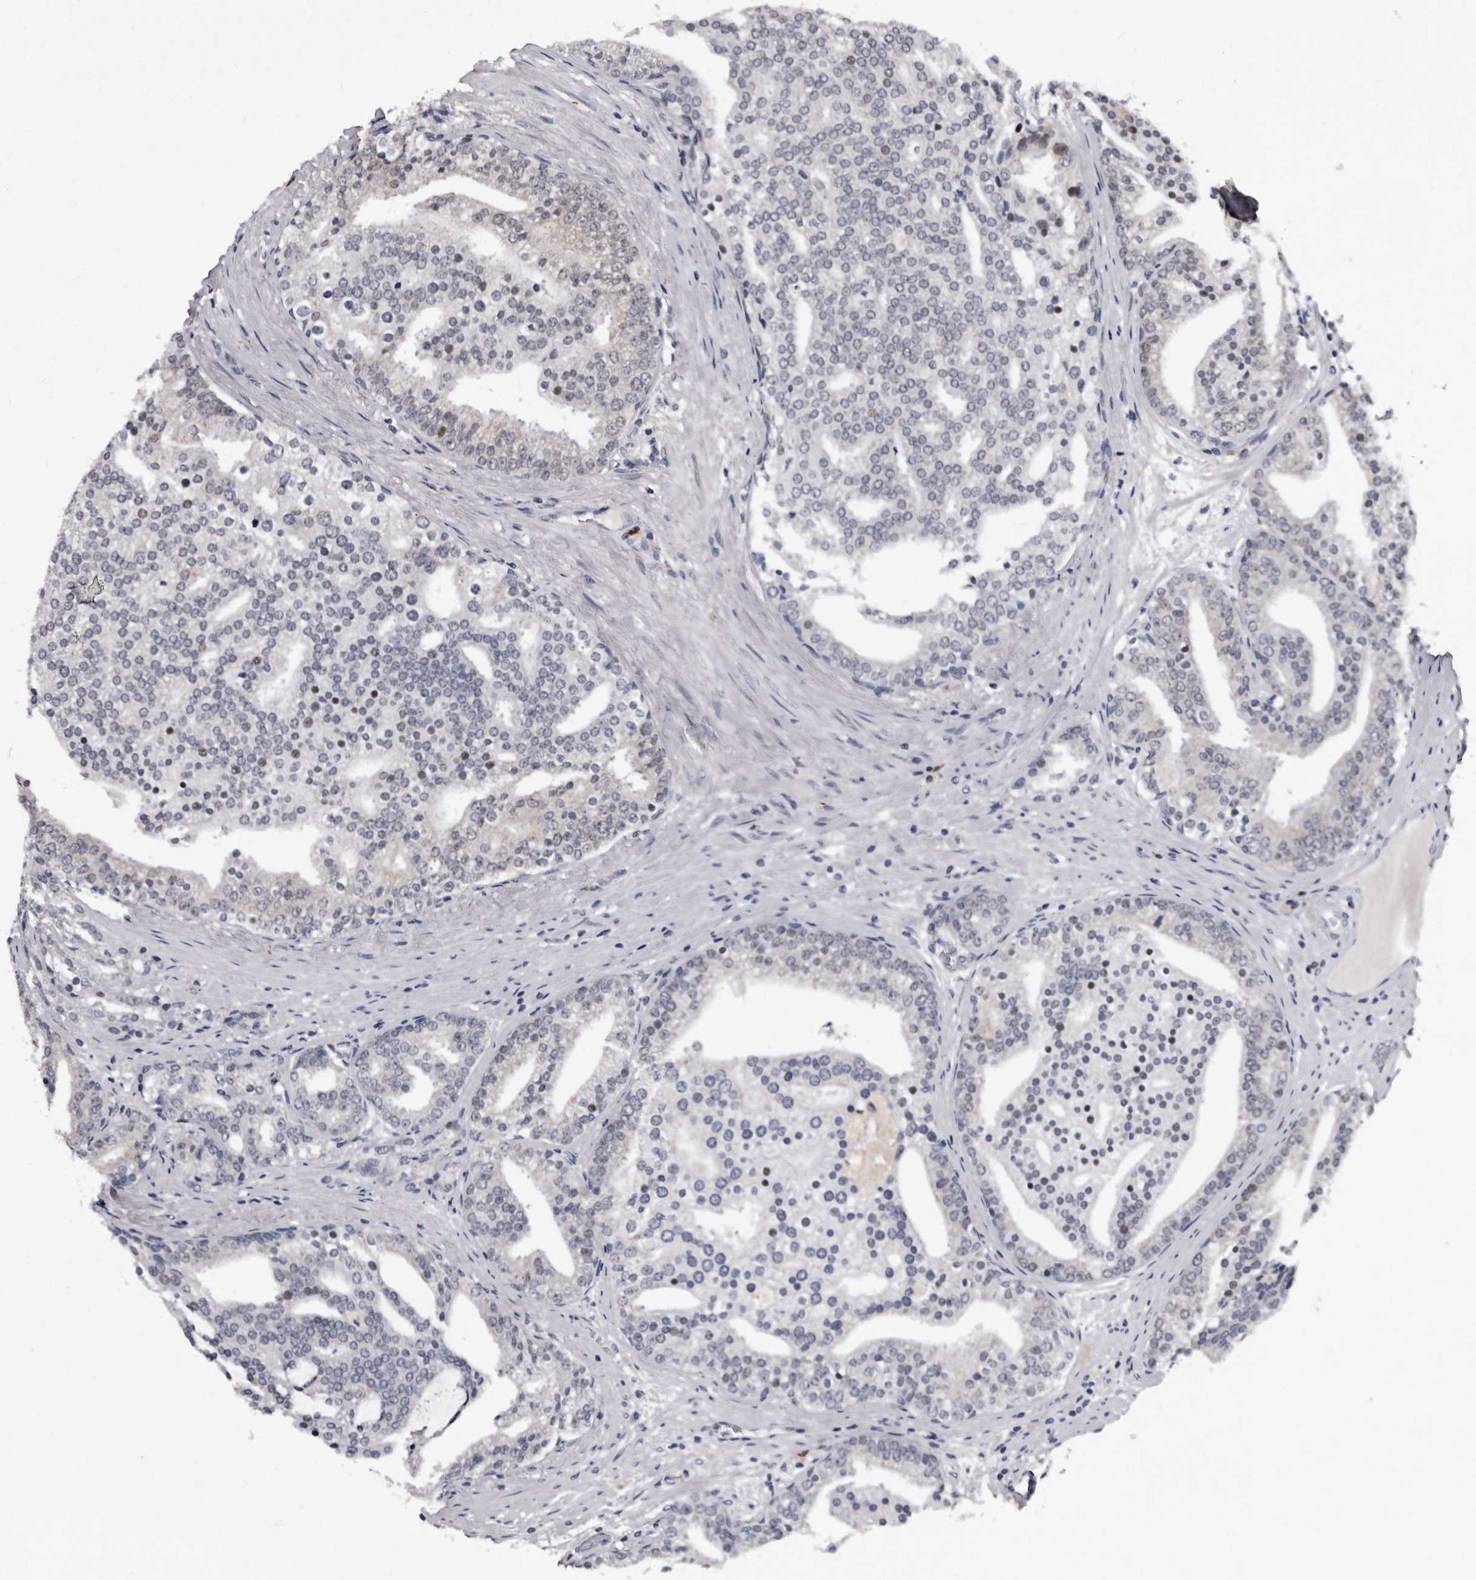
{"staining": {"intensity": "negative", "quantity": "none", "location": "none"}, "tissue": "prostate cancer", "cell_type": "Tumor cells", "image_type": "cancer", "snomed": [{"axis": "morphology", "description": "Adenocarcinoma, Low grade"}, {"axis": "topography", "description": "Prostate"}], "caption": "The IHC micrograph has no significant positivity in tumor cells of low-grade adenocarcinoma (prostate) tissue. (DAB (3,3'-diaminobenzidine) immunohistochemistry with hematoxylin counter stain).", "gene": "TNKS", "patient": {"sex": "male", "age": 67}}